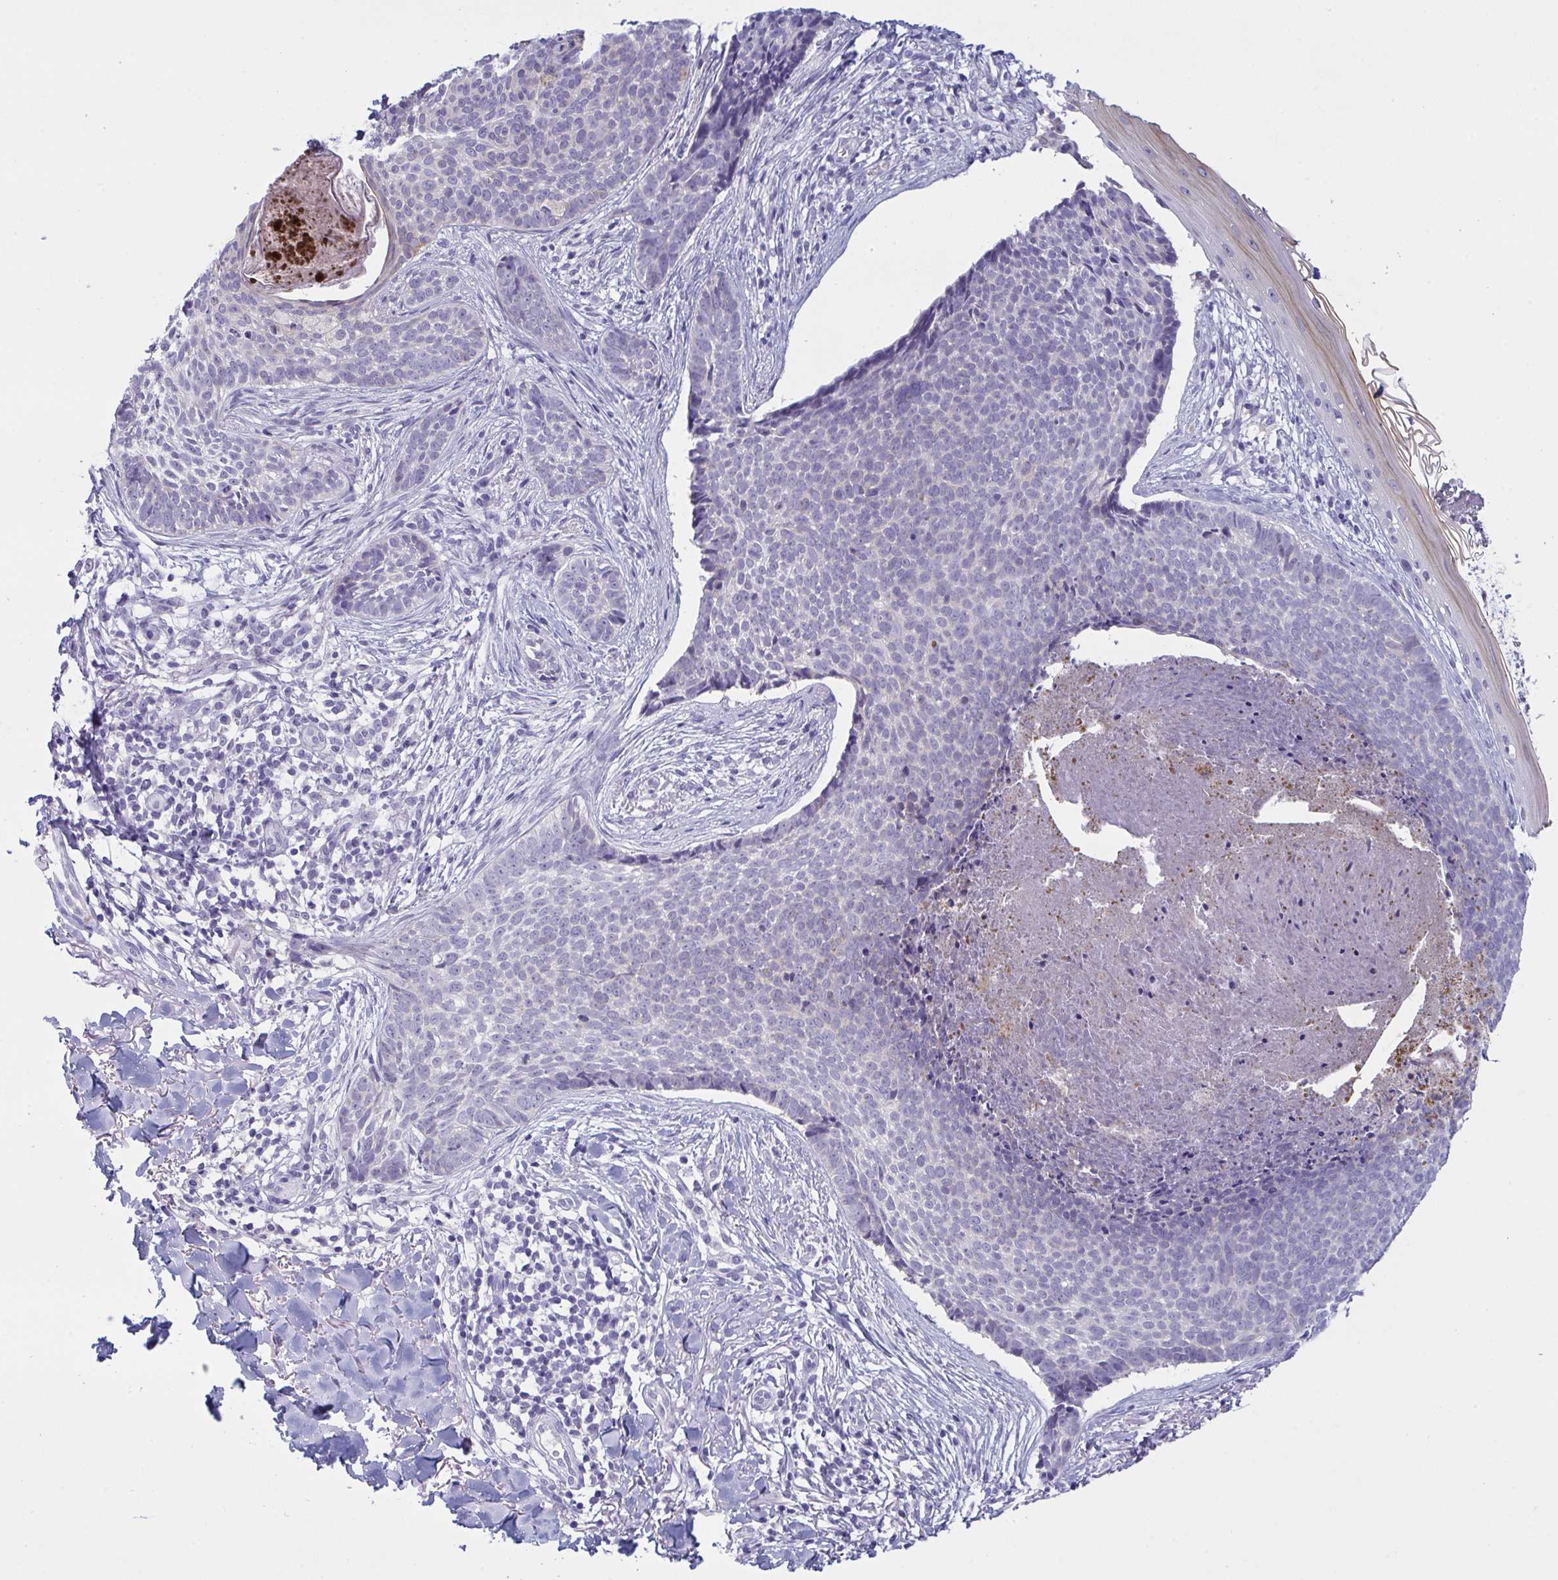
{"staining": {"intensity": "negative", "quantity": "none", "location": "none"}, "tissue": "skin cancer", "cell_type": "Tumor cells", "image_type": "cancer", "snomed": [{"axis": "morphology", "description": "Basal cell carcinoma"}, {"axis": "topography", "description": "Skin"}, {"axis": "topography", "description": "Skin of back"}], "caption": "High magnification brightfield microscopy of skin basal cell carcinoma stained with DAB (3,3'-diaminobenzidine) (brown) and counterstained with hematoxylin (blue): tumor cells show no significant expression.", "gene": "TENT5D", "patient": {"sex": "male", "age": 81}}